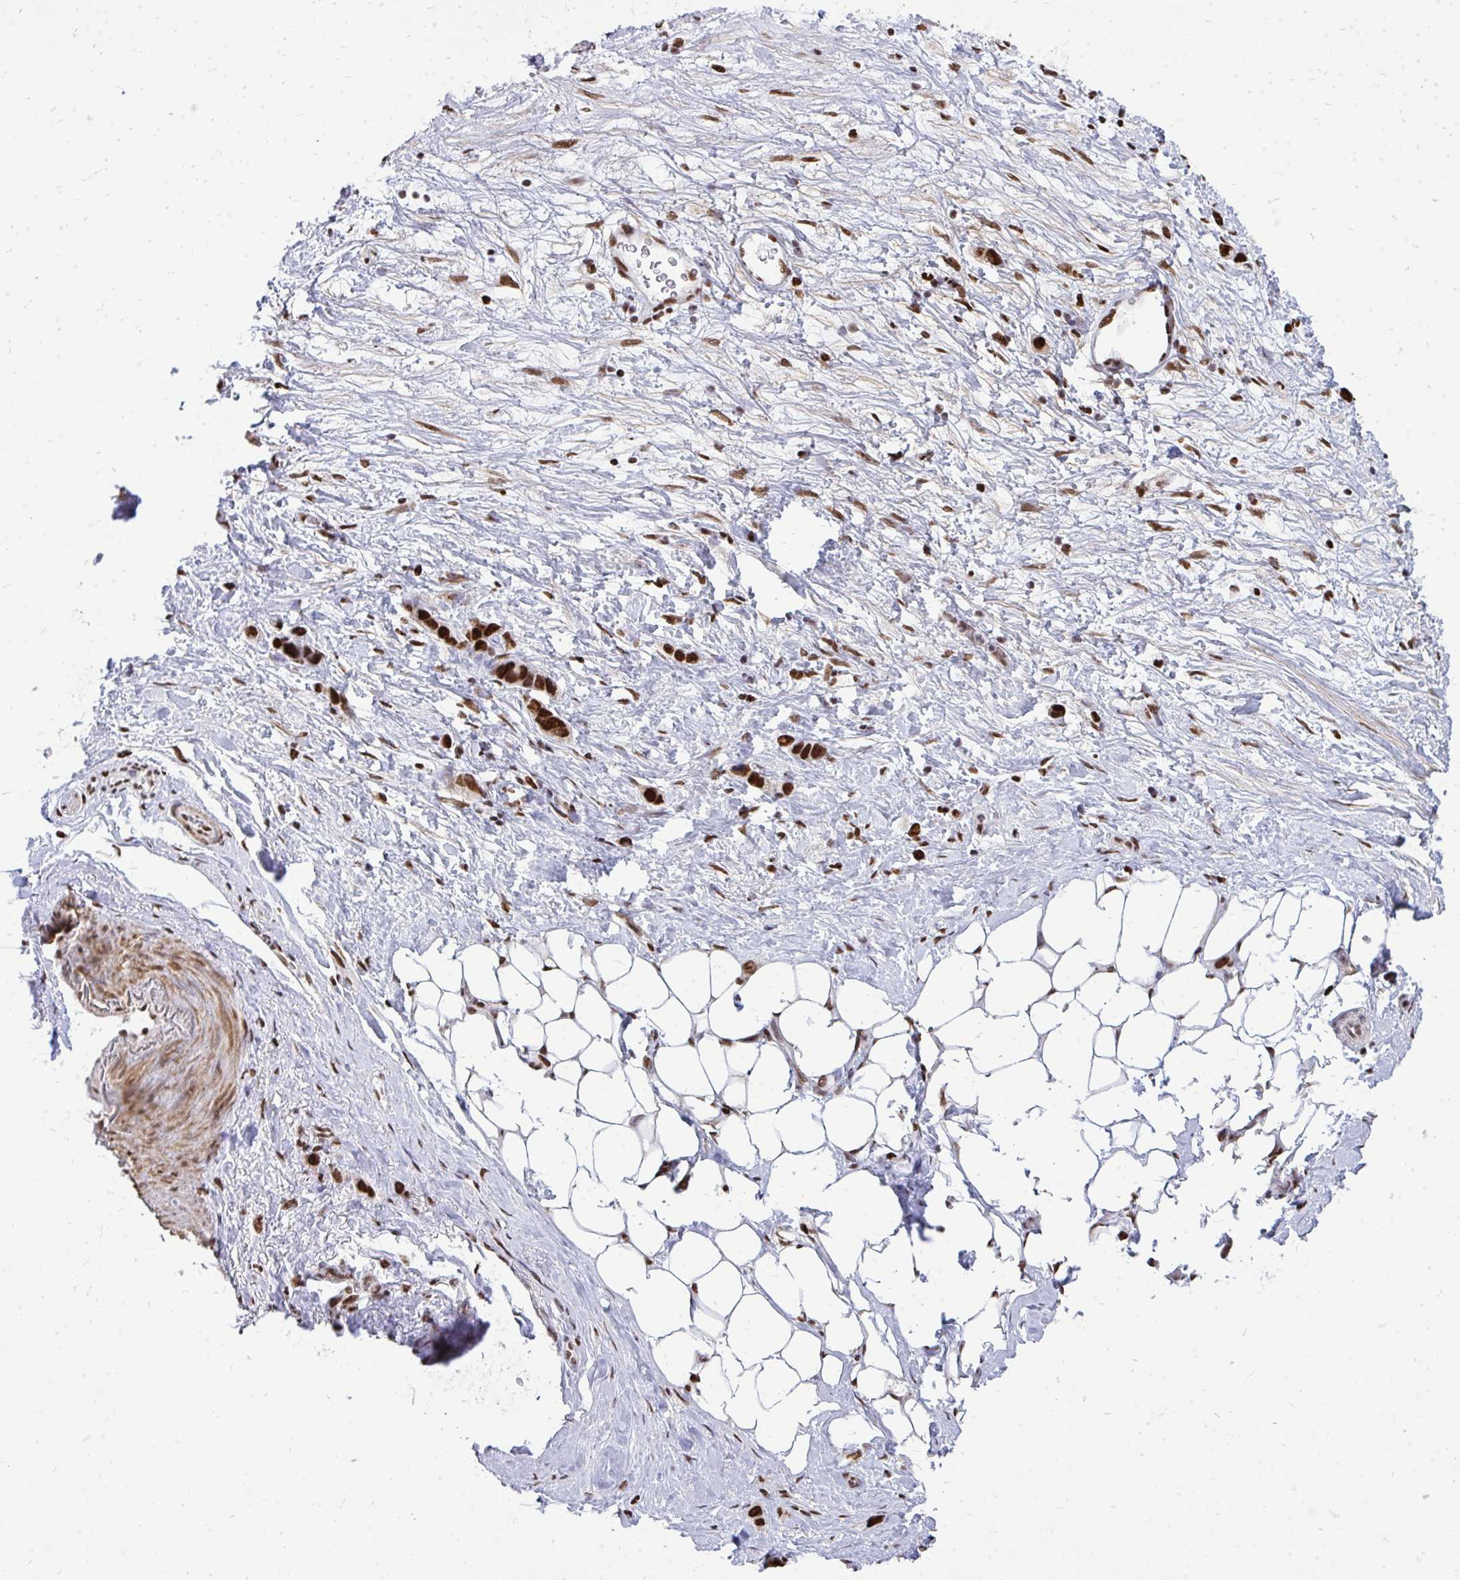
{"staining": {"intensity": "strong", "quantity": ">75%", "location": "nuclear"}, "tissue": "stomach cancer", "cell_type": "Tumor cells", "image_type": "cancer", "snomed": [{"axis": "morphology", "description": "Adenocarcinoma, NOS"}, {"axis": "topography", "description": "Stomach"}], "caption": "Protein expression analysis of human stomach cancer reveals strong nuclear positivity in approximately >75% of tumor cells. The protein is stained brown, and the nuclei are stained in blue (DAB IHC with brightfield microscopy, high magnification).", "gene": "TBL1Y", "patient": {"sex": "female", "age": 65}}